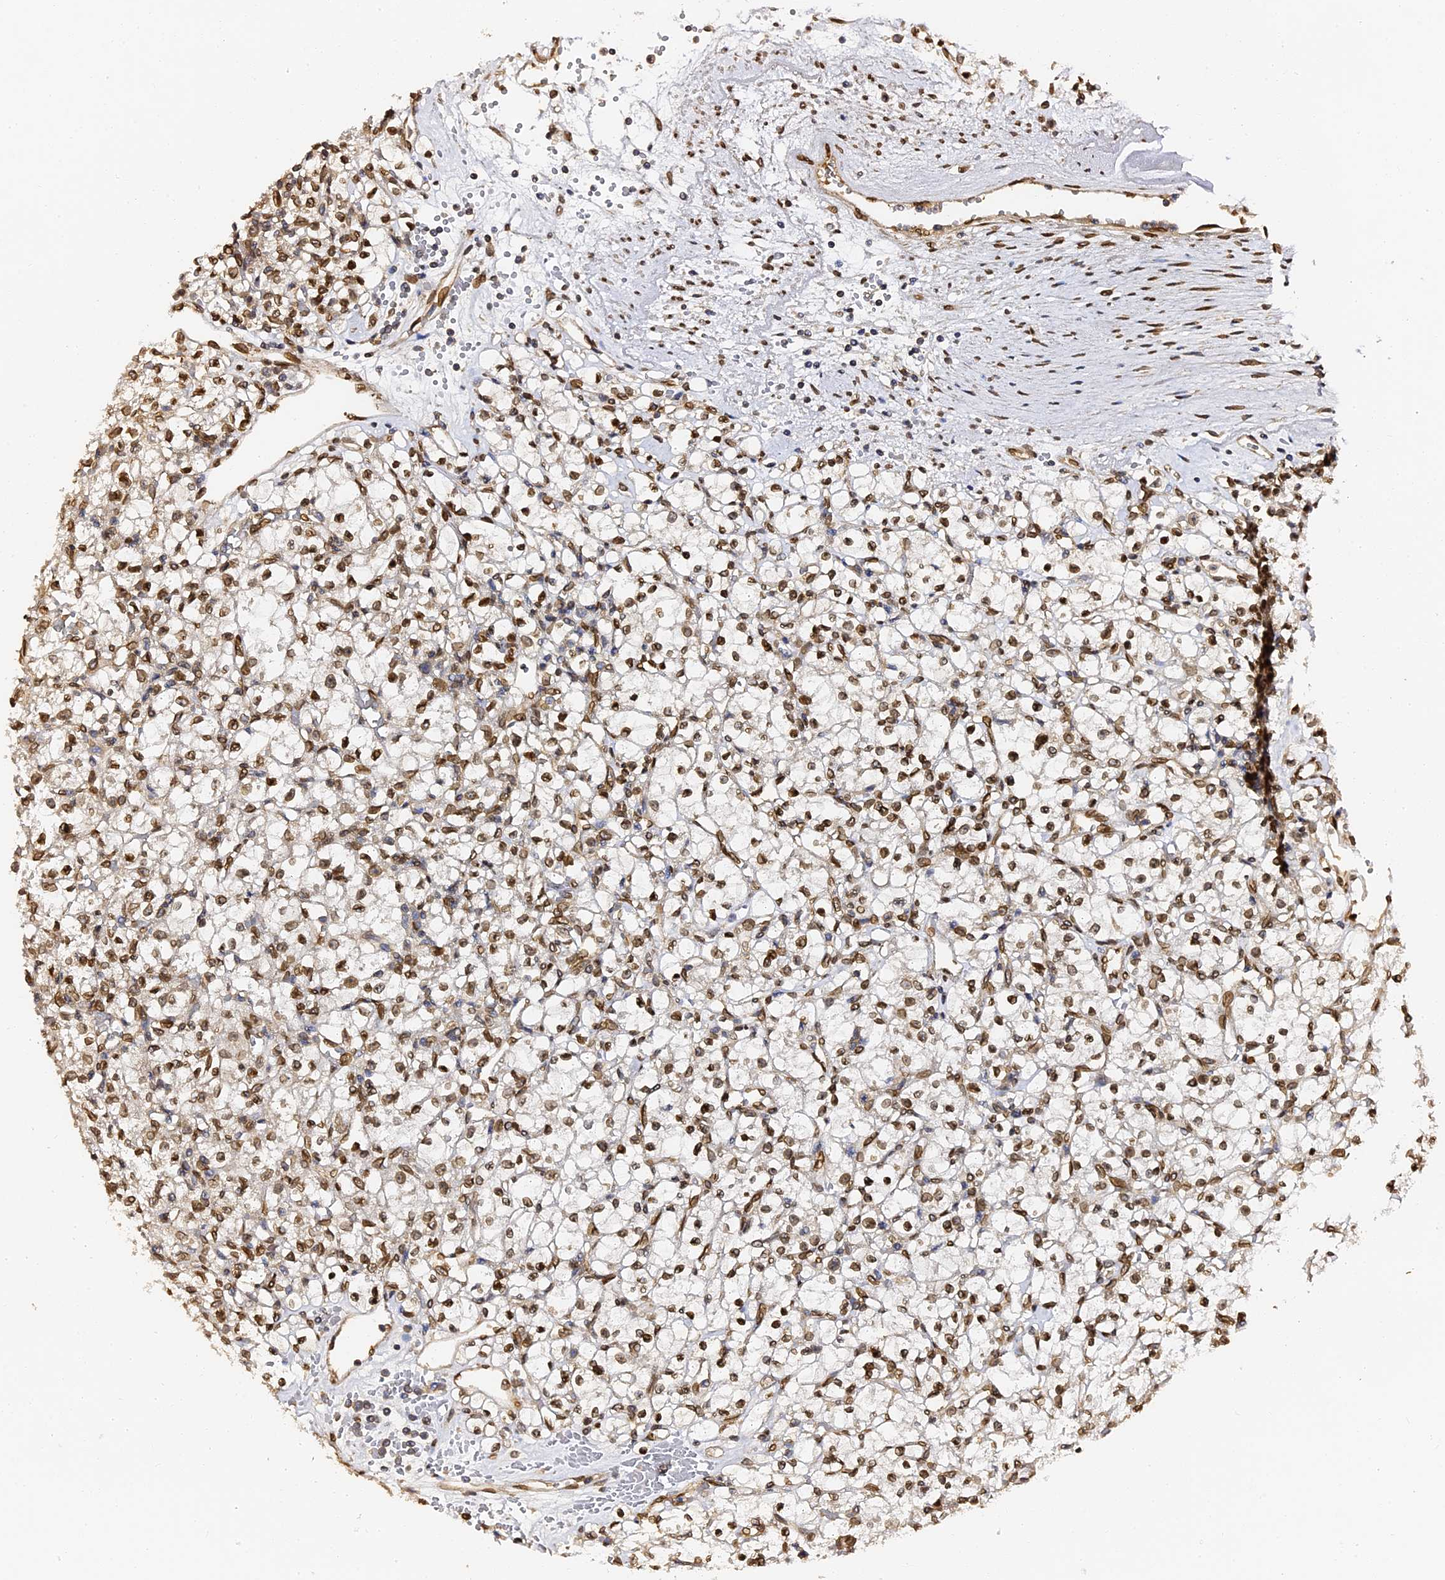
{"staining": {"intensity": "strong", "quantity": ">75%", "location": "cytoplasmic/membranous,nuclear"}, "tissue": "renal cancer", "cell_type": "Tumor cells", "image_type": "cancer", "snomed": [{"axis": "morphology", "description": "Adenocarcinoma, NOS"}, {"axis": "topography", "description": "Kidney"}], "caption": "Protein staining demonstrates strong cytoplasmic/membranous and nuclear staining in approximately >75% of tumor cells in renal cancer (adenocarcinoma). The staining was performed using DAB (3,3'-diaminobenzidine), with brown indicating positive protein expression. Nuclei are stained blue with hematoxylin.", "gene": "ANAPC5", "patient": {"sex": "female", "age": 59}}